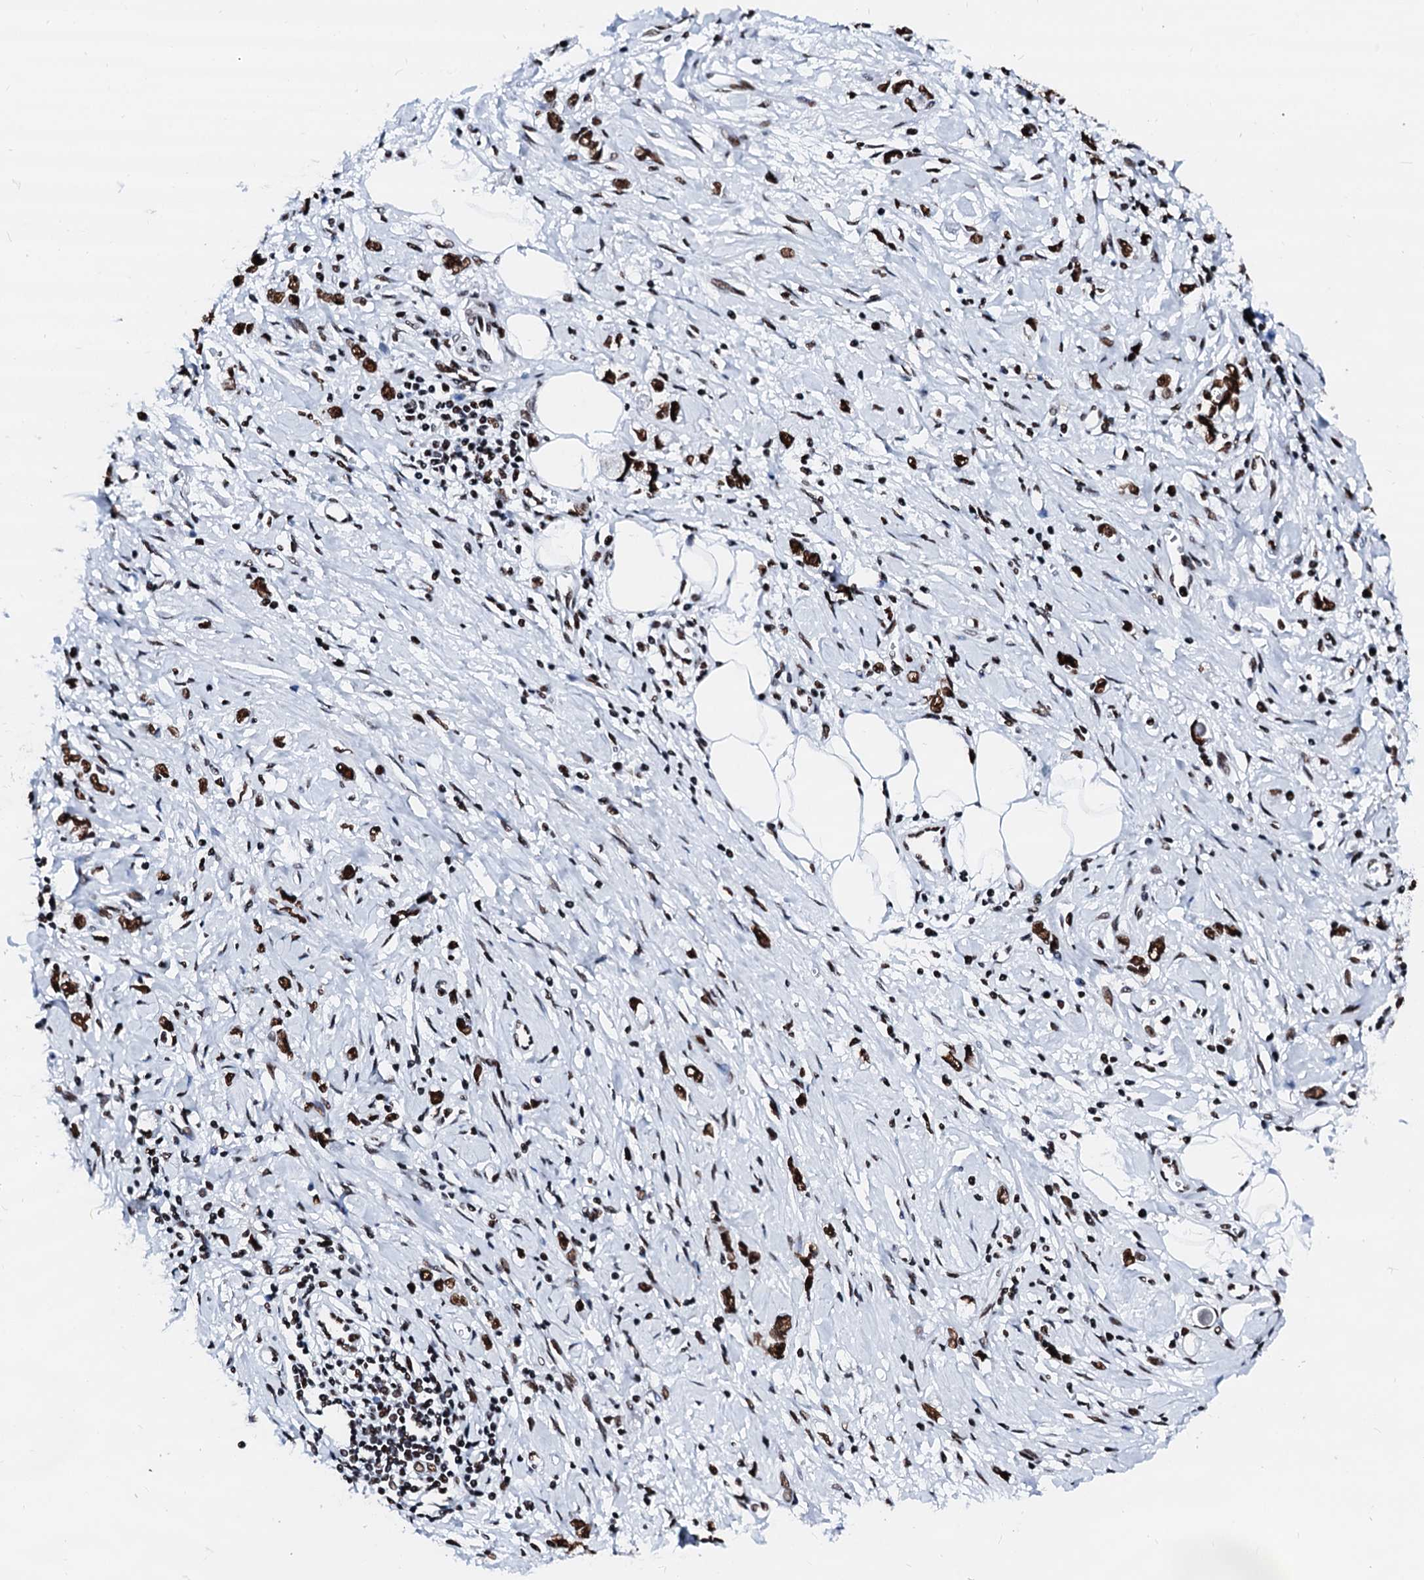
{"staining": {"intensity": "strong", "quantity": ">75%", "location": "nuclear"}, "tissue": "stomach cancer", "cell_type": "Tumor cells", "image_type": "cancer", "snomed": [{"axis": "morphology", "description": "Adenocarcinoma, NOS"}, {"axis": "topography", "description": "Stomach"}], "caption": "Strong nuclear staining is appreciated in approximately >75% of tumor cells in stomach cancer (adenocarcinoma).", "gene": "RALY", "patient": {"sex": "female", "age": 76}}